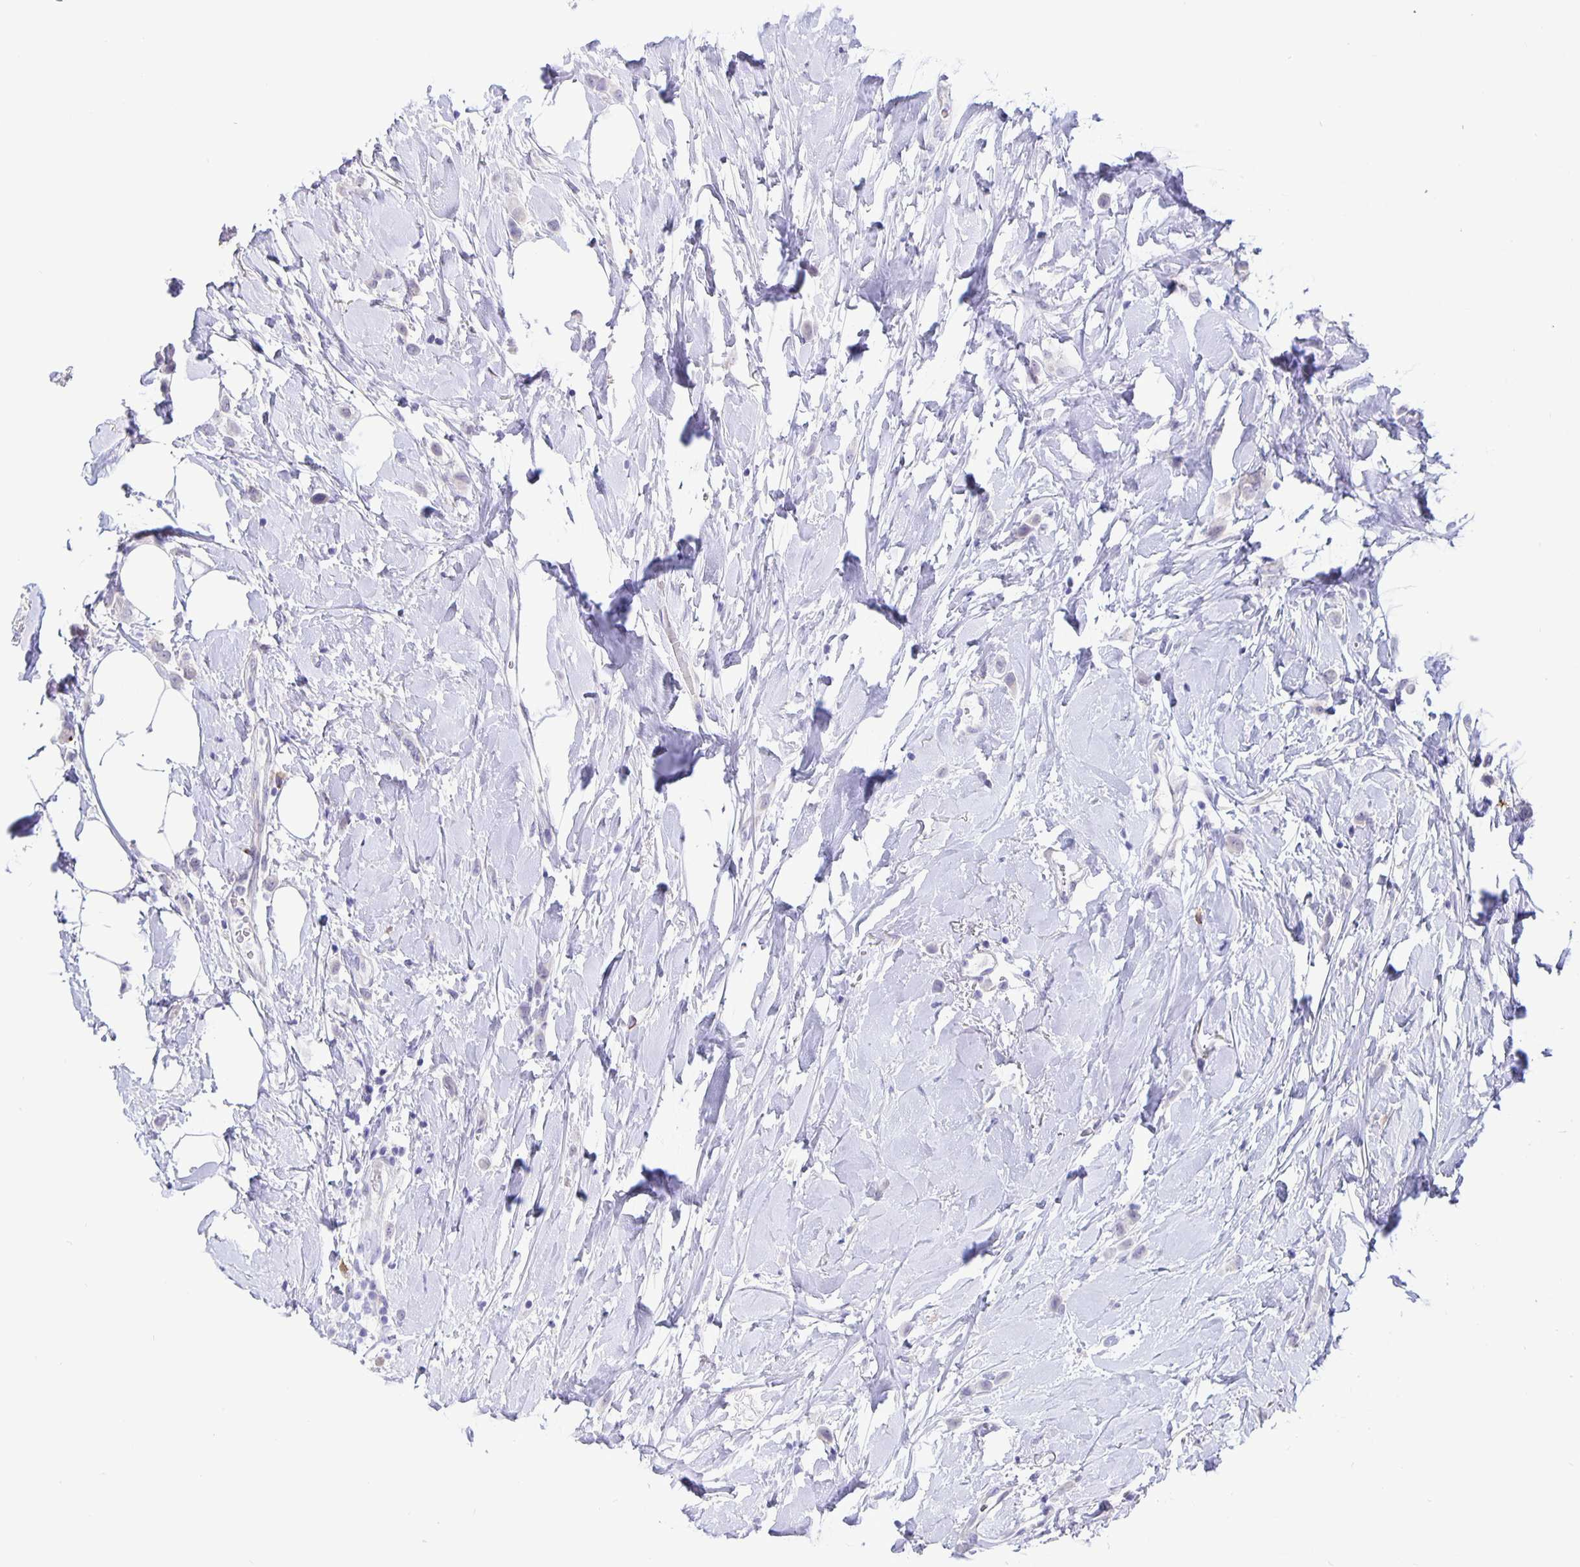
{"staining": {"intensity": "negative", "quantity": "none", "location": "none"}, "tissue": "breast cancer", "cell_type": "Tumor cells", "image_type": "cancer", "snomed": [{"axis": "morphology", "description": "Lobular carcinoma"}, {"axis": "topography", "description": "Breast"}], "caption": "Breast cancer was stained to show a protein in brown. There is no significant staining in tumor cells.", "gene": "ERMN", "patient": {"sex": "female", "age": 66}}